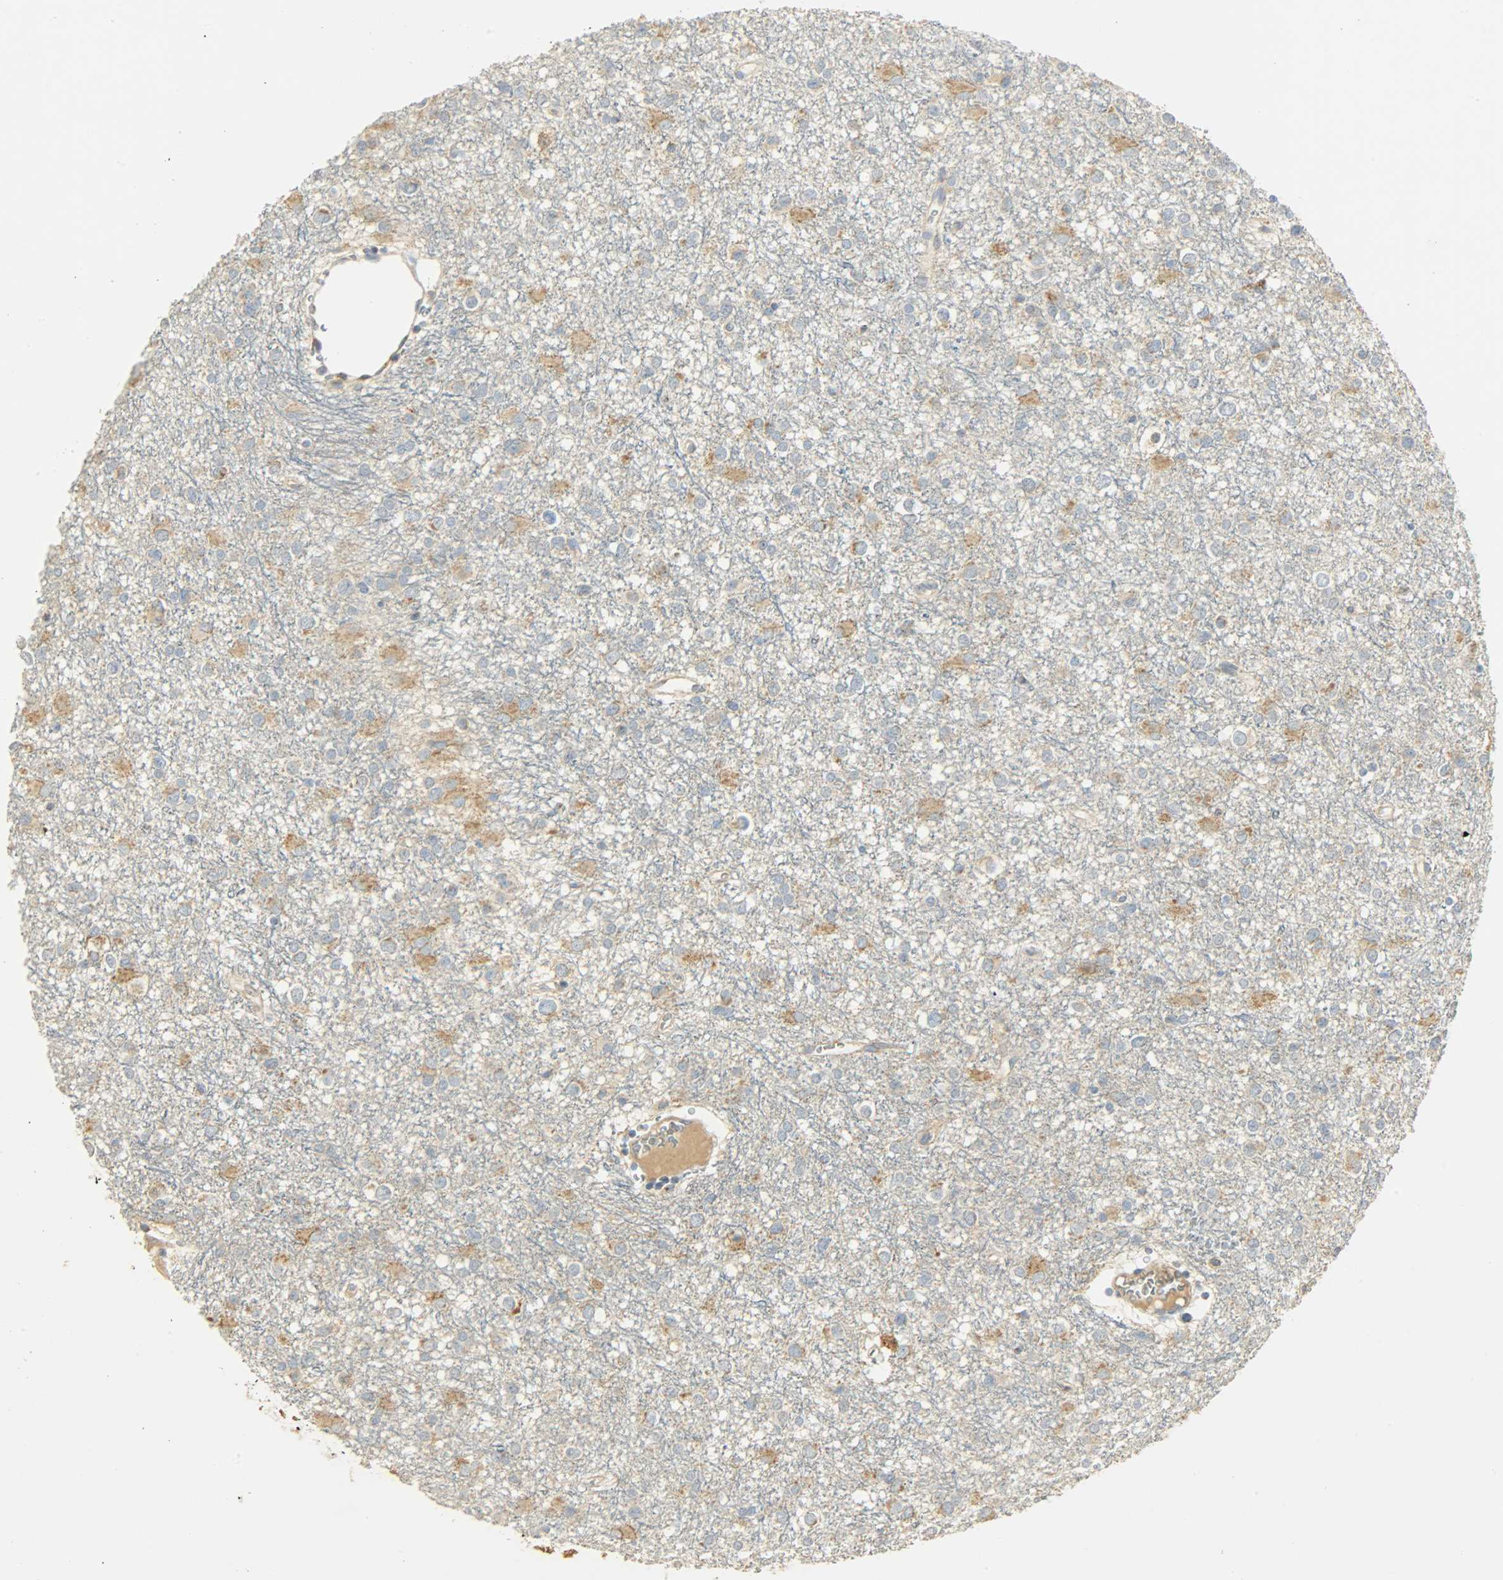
{"staining": {"intensity": "moderate", "quantity": "25%-75%", "location": "cytoplasmic/membranous"}, "tissue": "glioma", "cell_type": "Tumor cells", "image_type": "cancer", "snomed": [{"axis": "morphology", "description": "Glioma, malignant, Low grade"}, {"axis": "topography", "description": "Brain"}], "caption": "Glioma stained with a brown dye exhibits moderate cytoplasmic/membranous positive expression in about 25%-75% of tumor cells.", "gene": "NNT", "patient": {"sex": "male", "age": 42}}